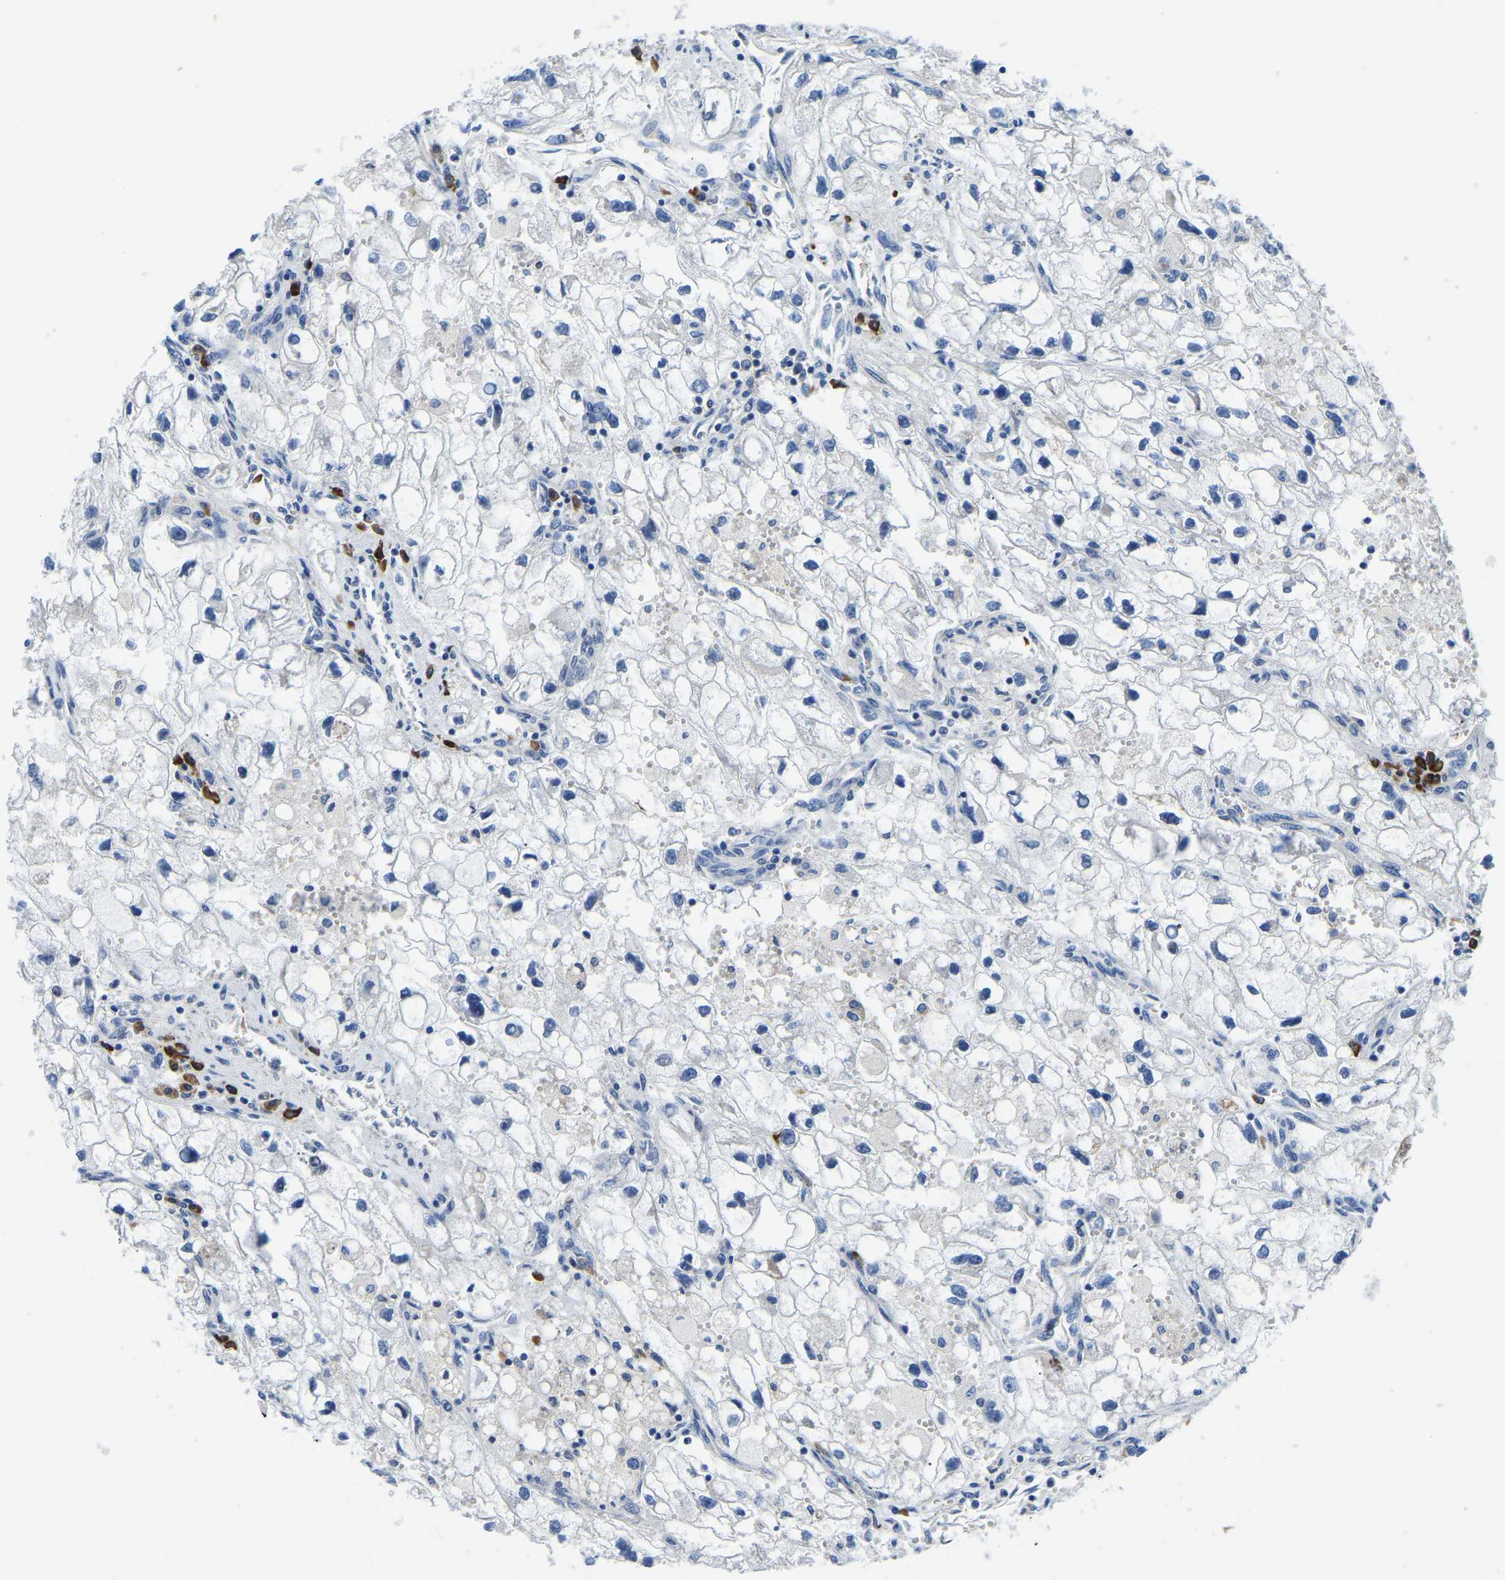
{"staining": {"intensity": "negative", "quantity": "none", "location": "none"}, "tissue": "renal cancer", "cell_type": "Tumor cells", "image_type": "cancer", "snomed": [{"axis": "morphology", "description": "Adenocarcinoma, NOS"}, {"axis": "topography", "description": "Kidney"}], "caption": "Micrograph shows no significant protein expression in tumor cells of adenocarcinoma (renal).", "gene": "LIAS", "patient": {"sex": "female", "age": 70}}